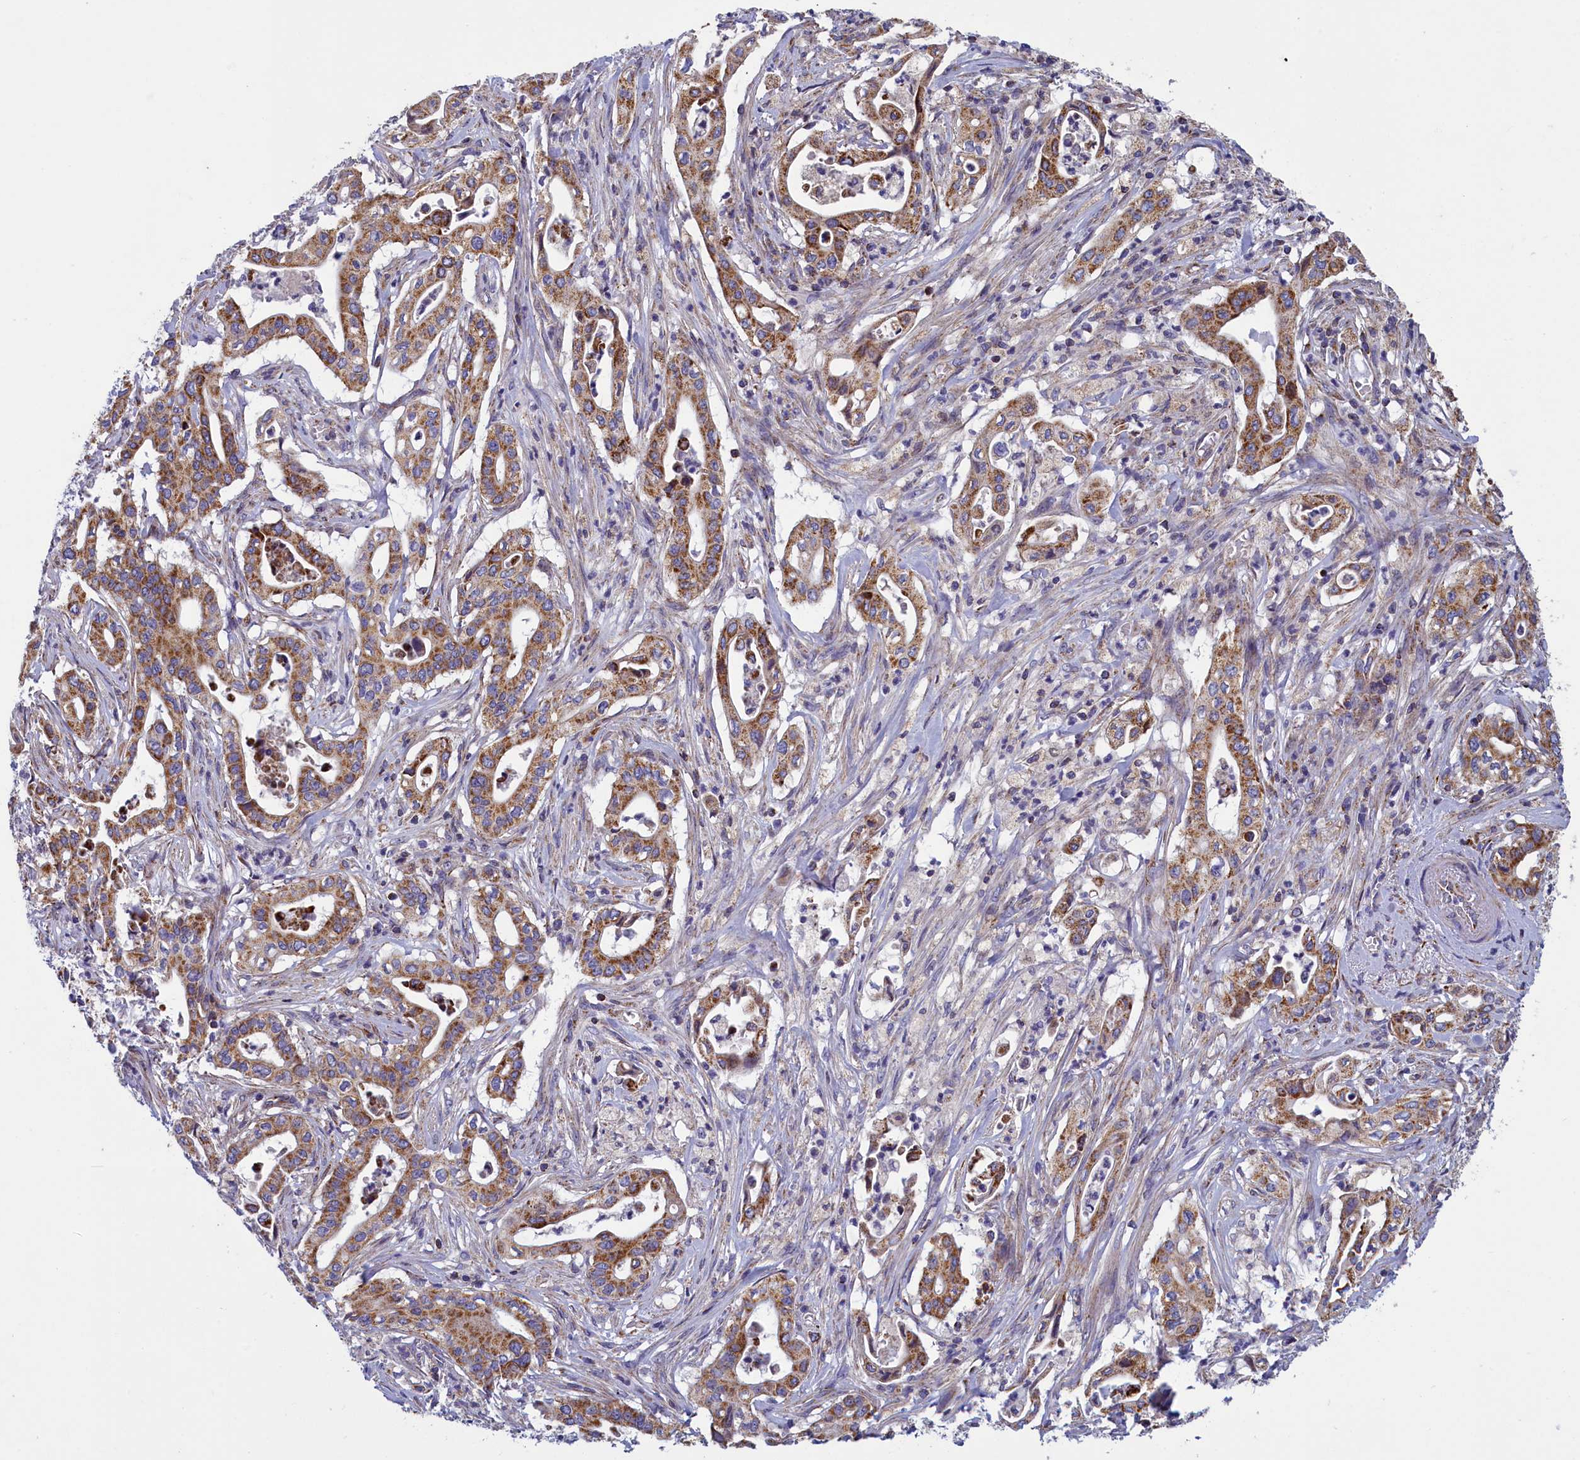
{"staining": {"intensity": "moderate", "quantity": ">75%", "location": "cytoplasmic/membranous"}, "tissue": "pancreatic cancer", "cell_type": "Tumor cells", "image_type": "cancer", "snomed": [{"axis": "morphology", "description": "Adenocarcinoma, NOS"}, {"axis": "topography", "description": "Pancreas"}], "caption": "Pancreatic cancer (adenocarcinoma) stained with immunohistochemistry displays moderate cytoplasmic/membranous expression in approximately >75% of tumor cells.", "gene": "IFT122", "patient": {"sex": "female", "age": 77}}